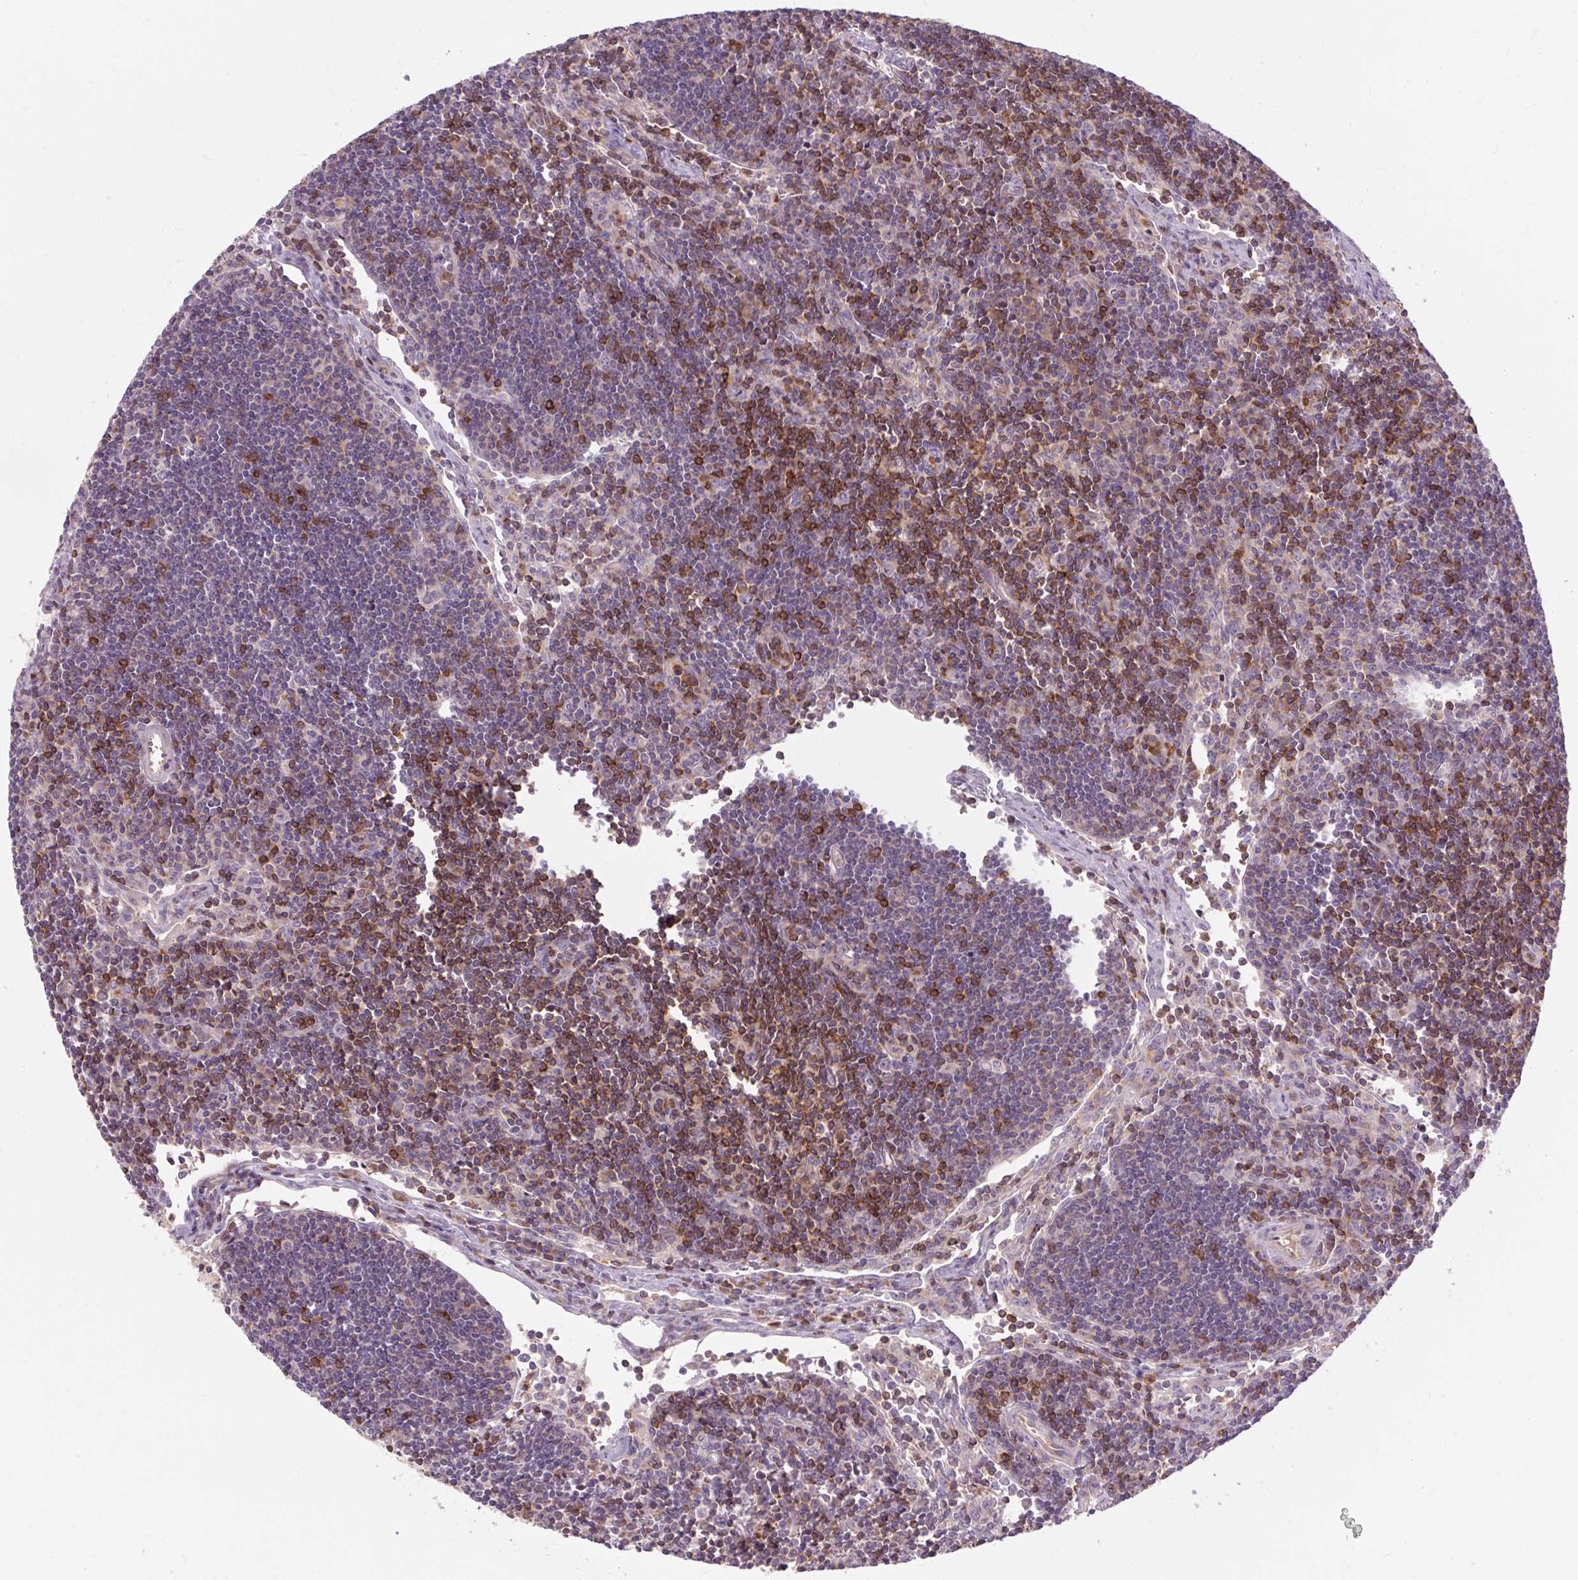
{"staining": {"intensity": "moderate", "quantity": "<25%", "location": "cytoplasmic/membranous"}, "tissue": "lymph node", "cell_type": "Germinal center cells", "image_type": "normal", "snomed": [{"axis": "morphology", "description": "Normal tissue, NOS"}, {"axis": "topography", "description": "Lymph node"}], "caption": "Germinal center cells reveal low levels of moderate cytoplasmic/membranous expression in approximately <25% of cells in unremarkable human lymph node.", "gene": "TIGD2", "patient": {"sex": "female", "age": 29}}